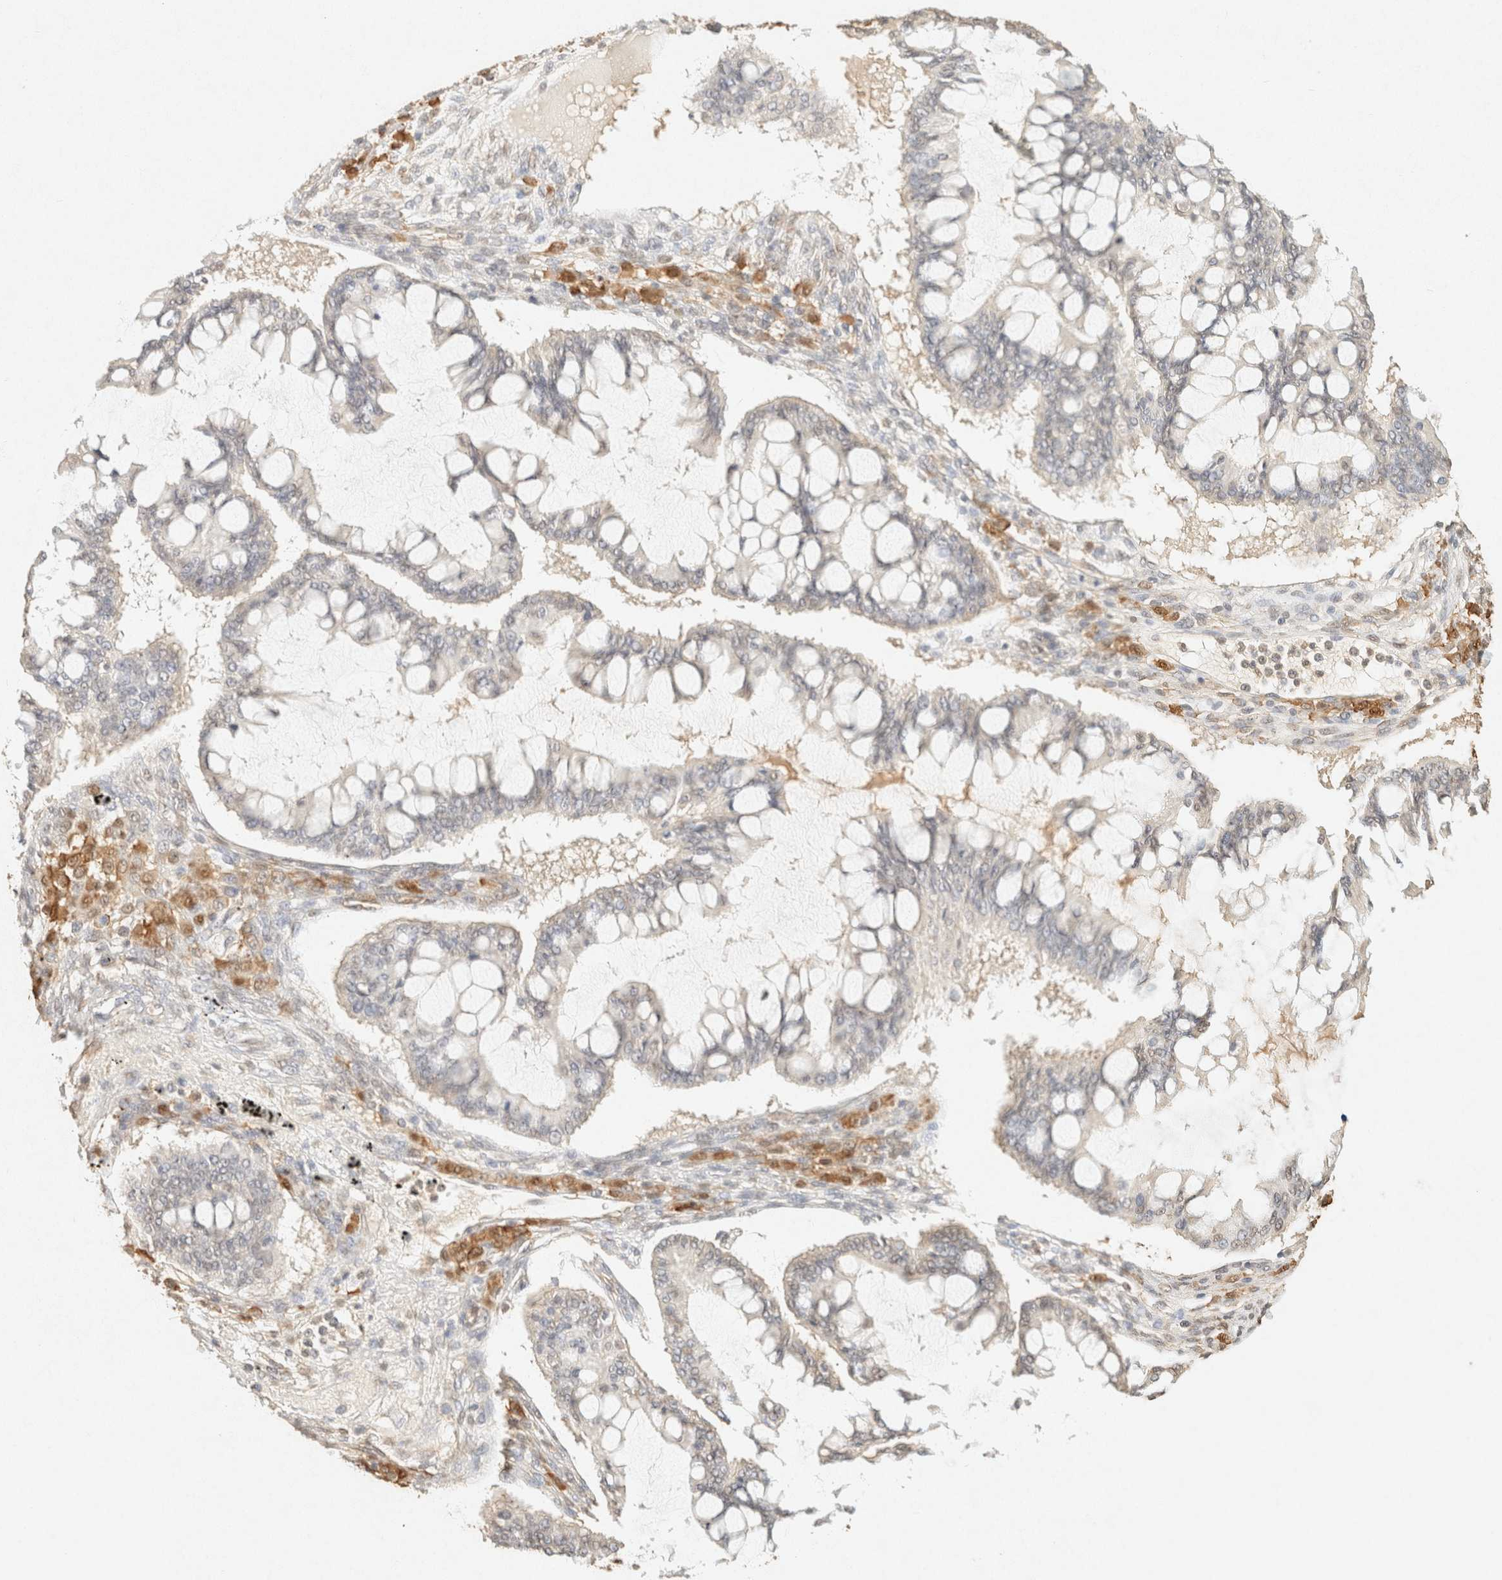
{"staining": {"intensity": "negative", "quantity": "none", "location": "none"}, "tissue": "ovarian cancer", "cell_type": "Tumor cells", "image_type": "cancer", "snomed": [{"axis": "morphology", "description": "Cystadenocarcinoma, mucinous, NOS"}, {"axis": "topography", "description": "Ovary"}], "caption": "This is a photomicrograph of immunohistochemistry staining of ovarian cancer (mucinous cystadenocarcinoma), which shows no expression in tumor cells. (Immunohistochemistry, brightfield microscopy, high magnification).", "gene": "S100A13", "patient": {"sex": "female", "age": 73}}